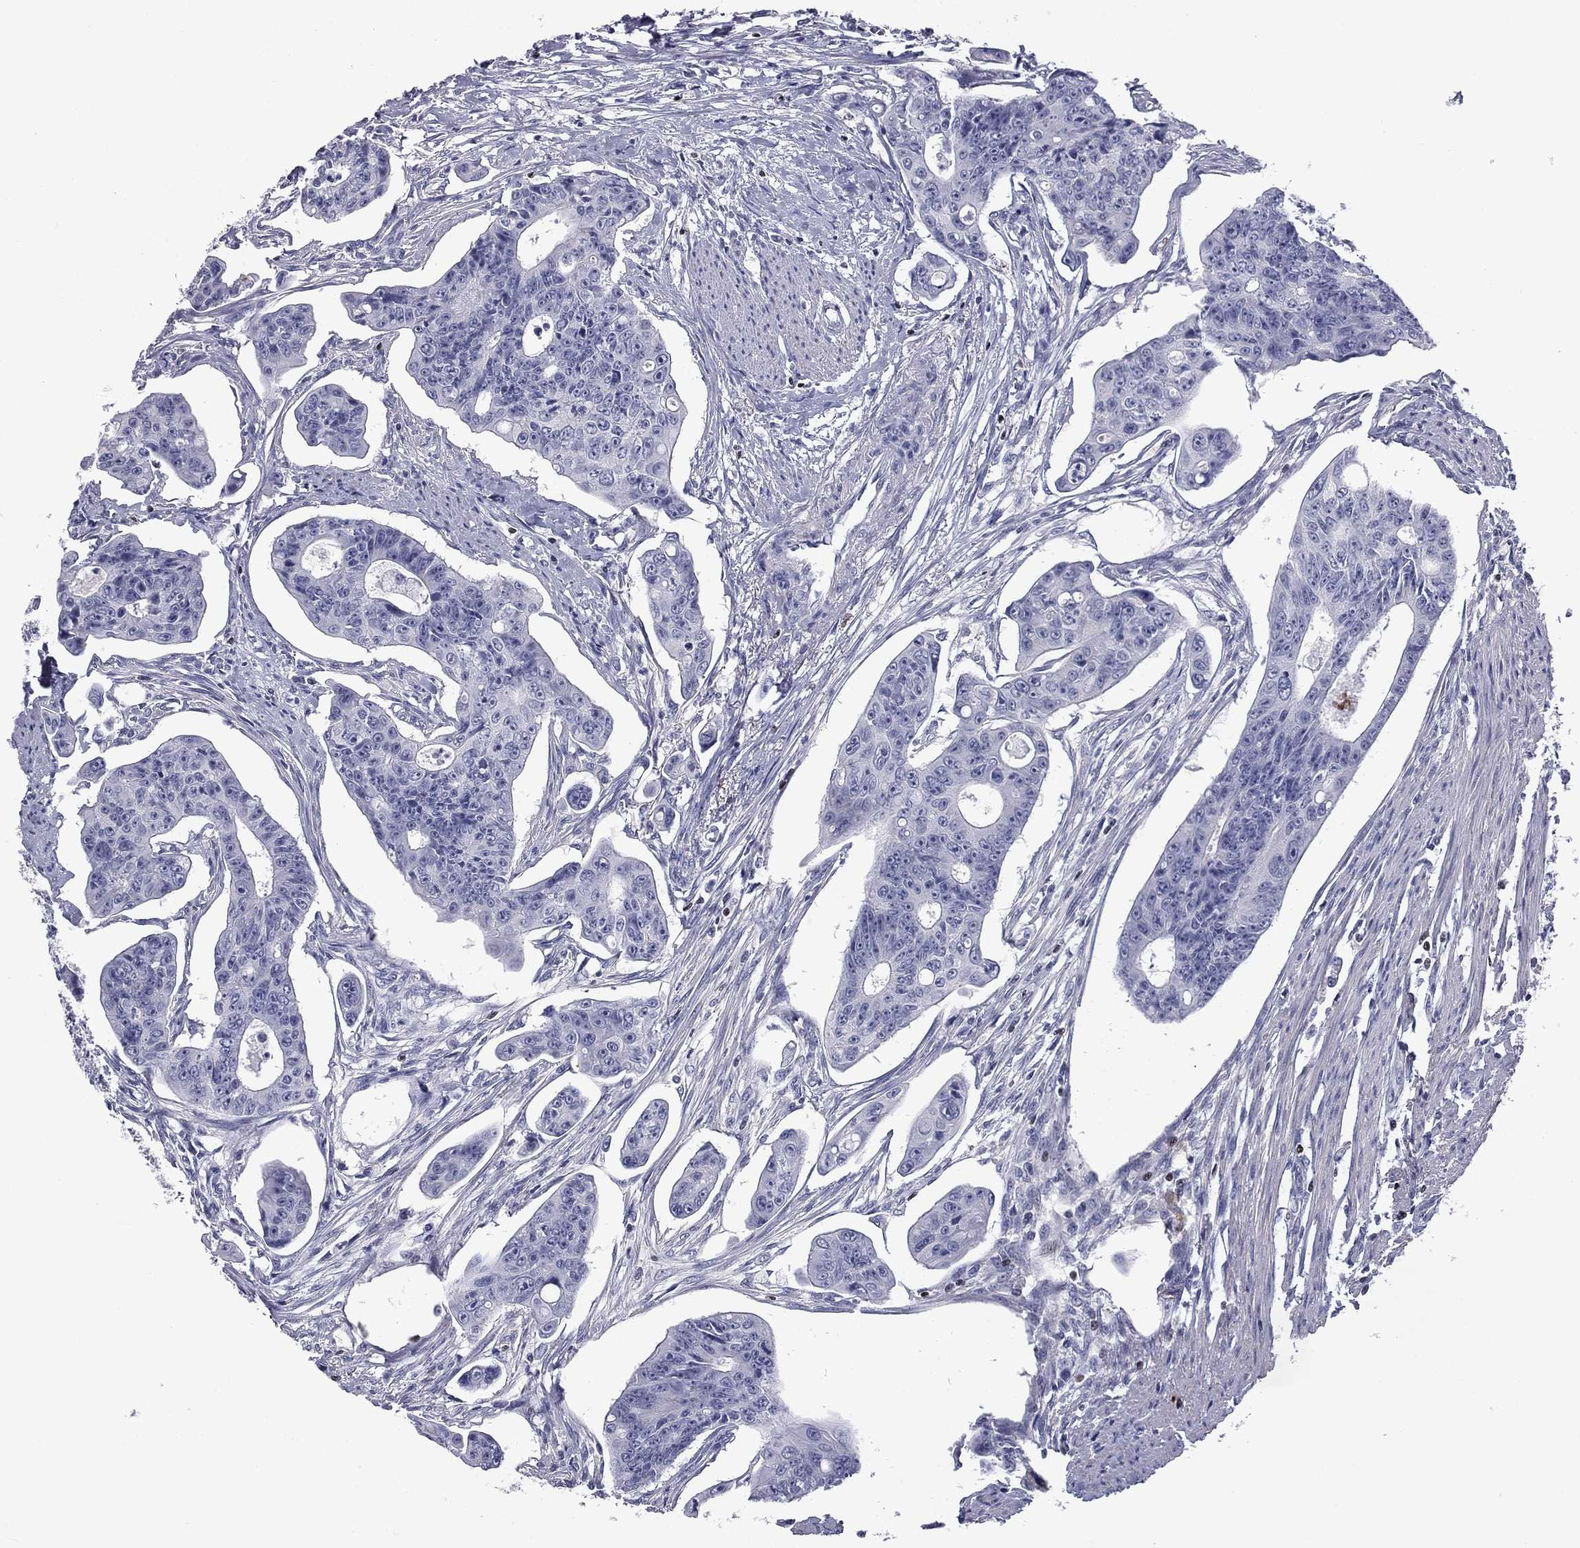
{"staining": {"intensity": "negative", "quantity": "none", "location": "none"}, "tissue": "colorectal cancer", "cell_type": "Tumor cells", "image_type": "cancer", "snomed": [{"axis": "morphology", "description": "Adenocarcinoma, NOS"}, {"axis": "topography", "description": "Colon"}], "caption": "High magnification brightfield microscopy of adenocarcinoma (colorectal) stained with DAB (3,3'-diaminobenzidine) (brown) and counterstained with hematoxylin (blue): tumor cells show no significant positivity.", "gene": "IKZF3", "patient": {"sex": "male", "age": 70}}